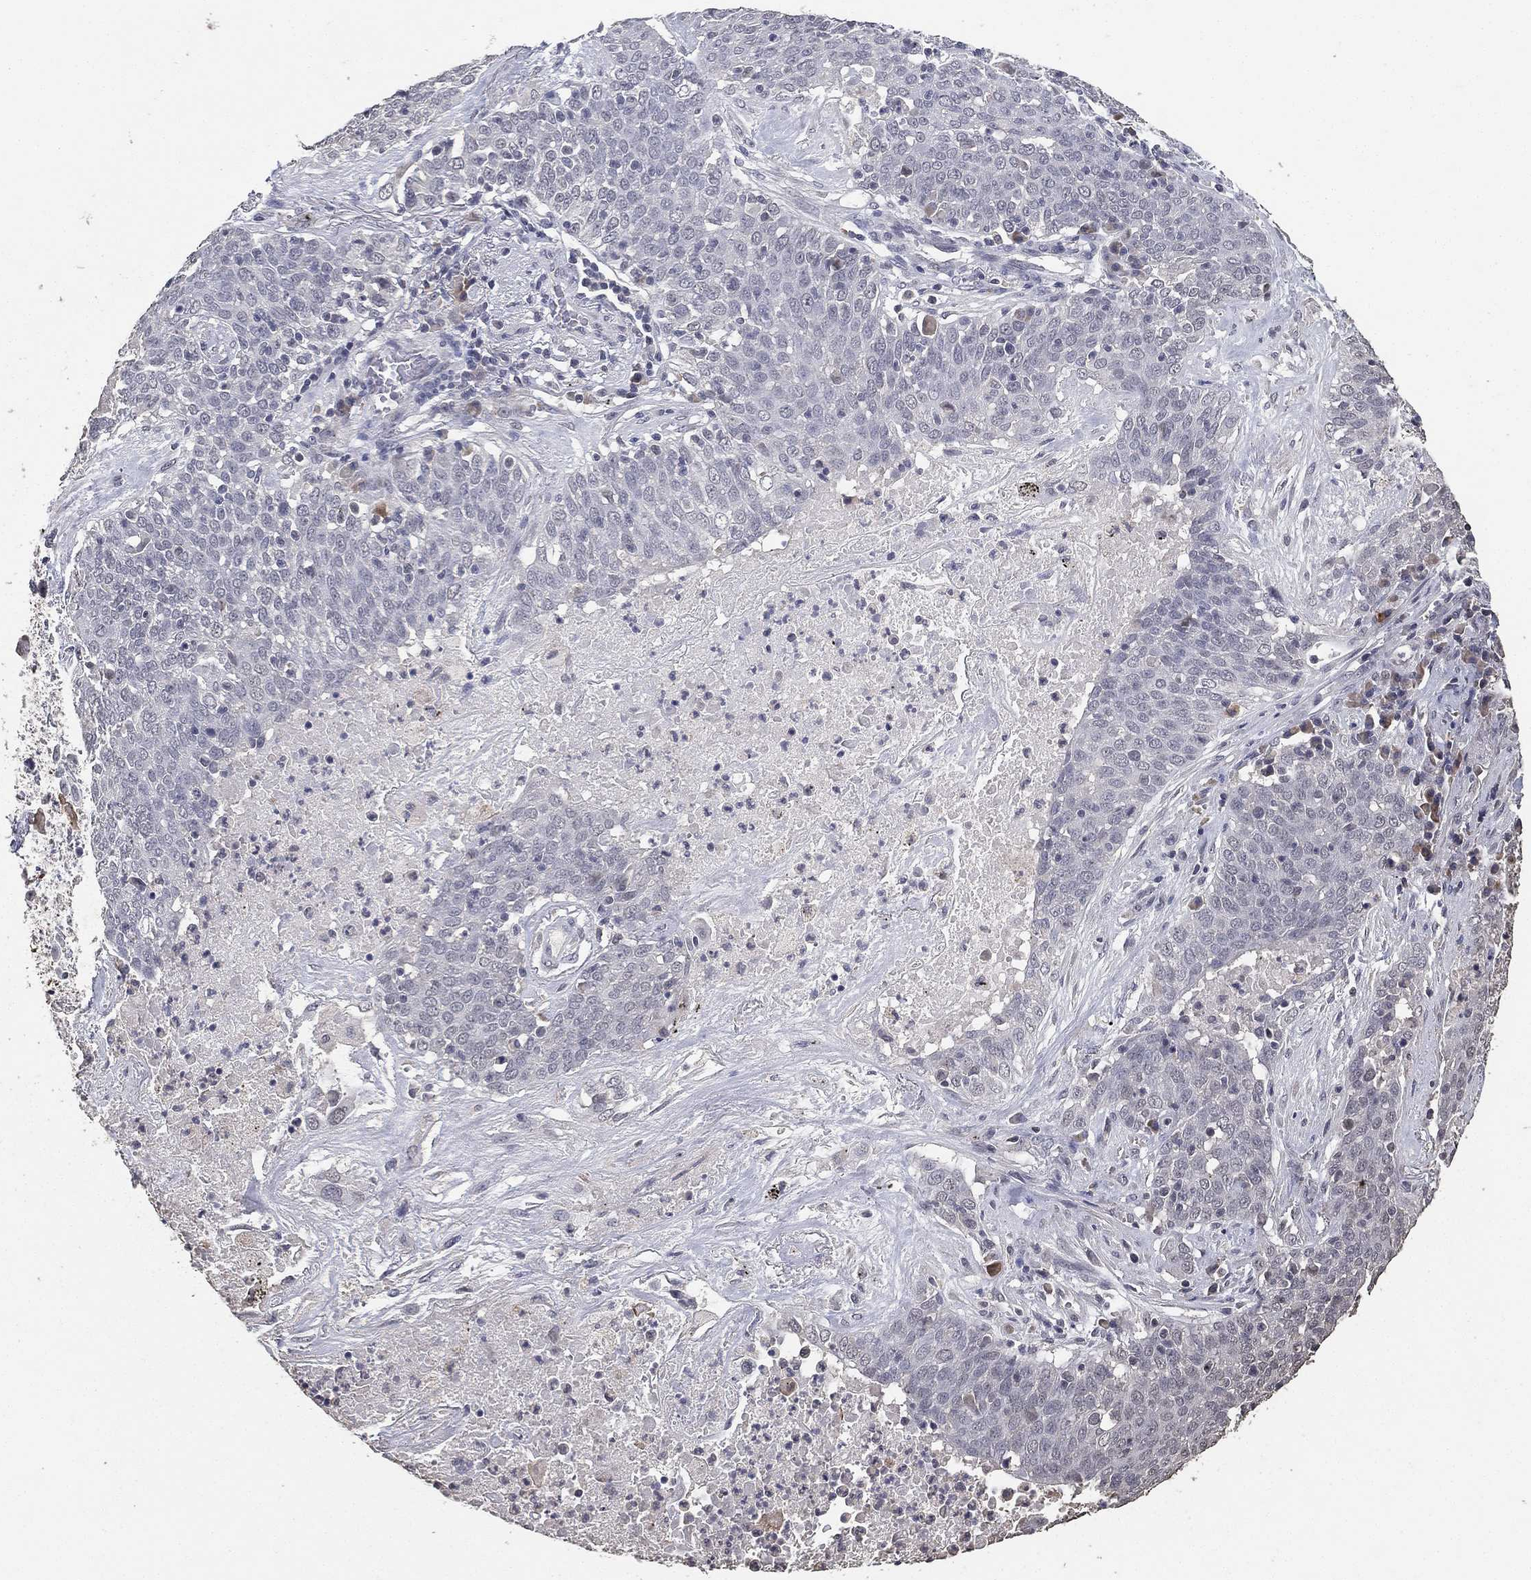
{"staining": {"intensity": "negative", "quantity": "none", "location": "none"}, "tissue": "lung cancer", "cell_type": "Tumor cells", "image_type": "cancer", "snomed": [{"axis": "morphology", "description": "Squamous cell carcinoma, NOS"}, {"axis": "topography", "description": "Lung"}], "caption": "Immunohistochemistry (IHC) image of lung cancer (squamous cell carcinoma) stained for a protein (brown), which reveals no expression in tumor cells.", "gene": "DSG1", "patient": {"sex": "male", "age": 82}}